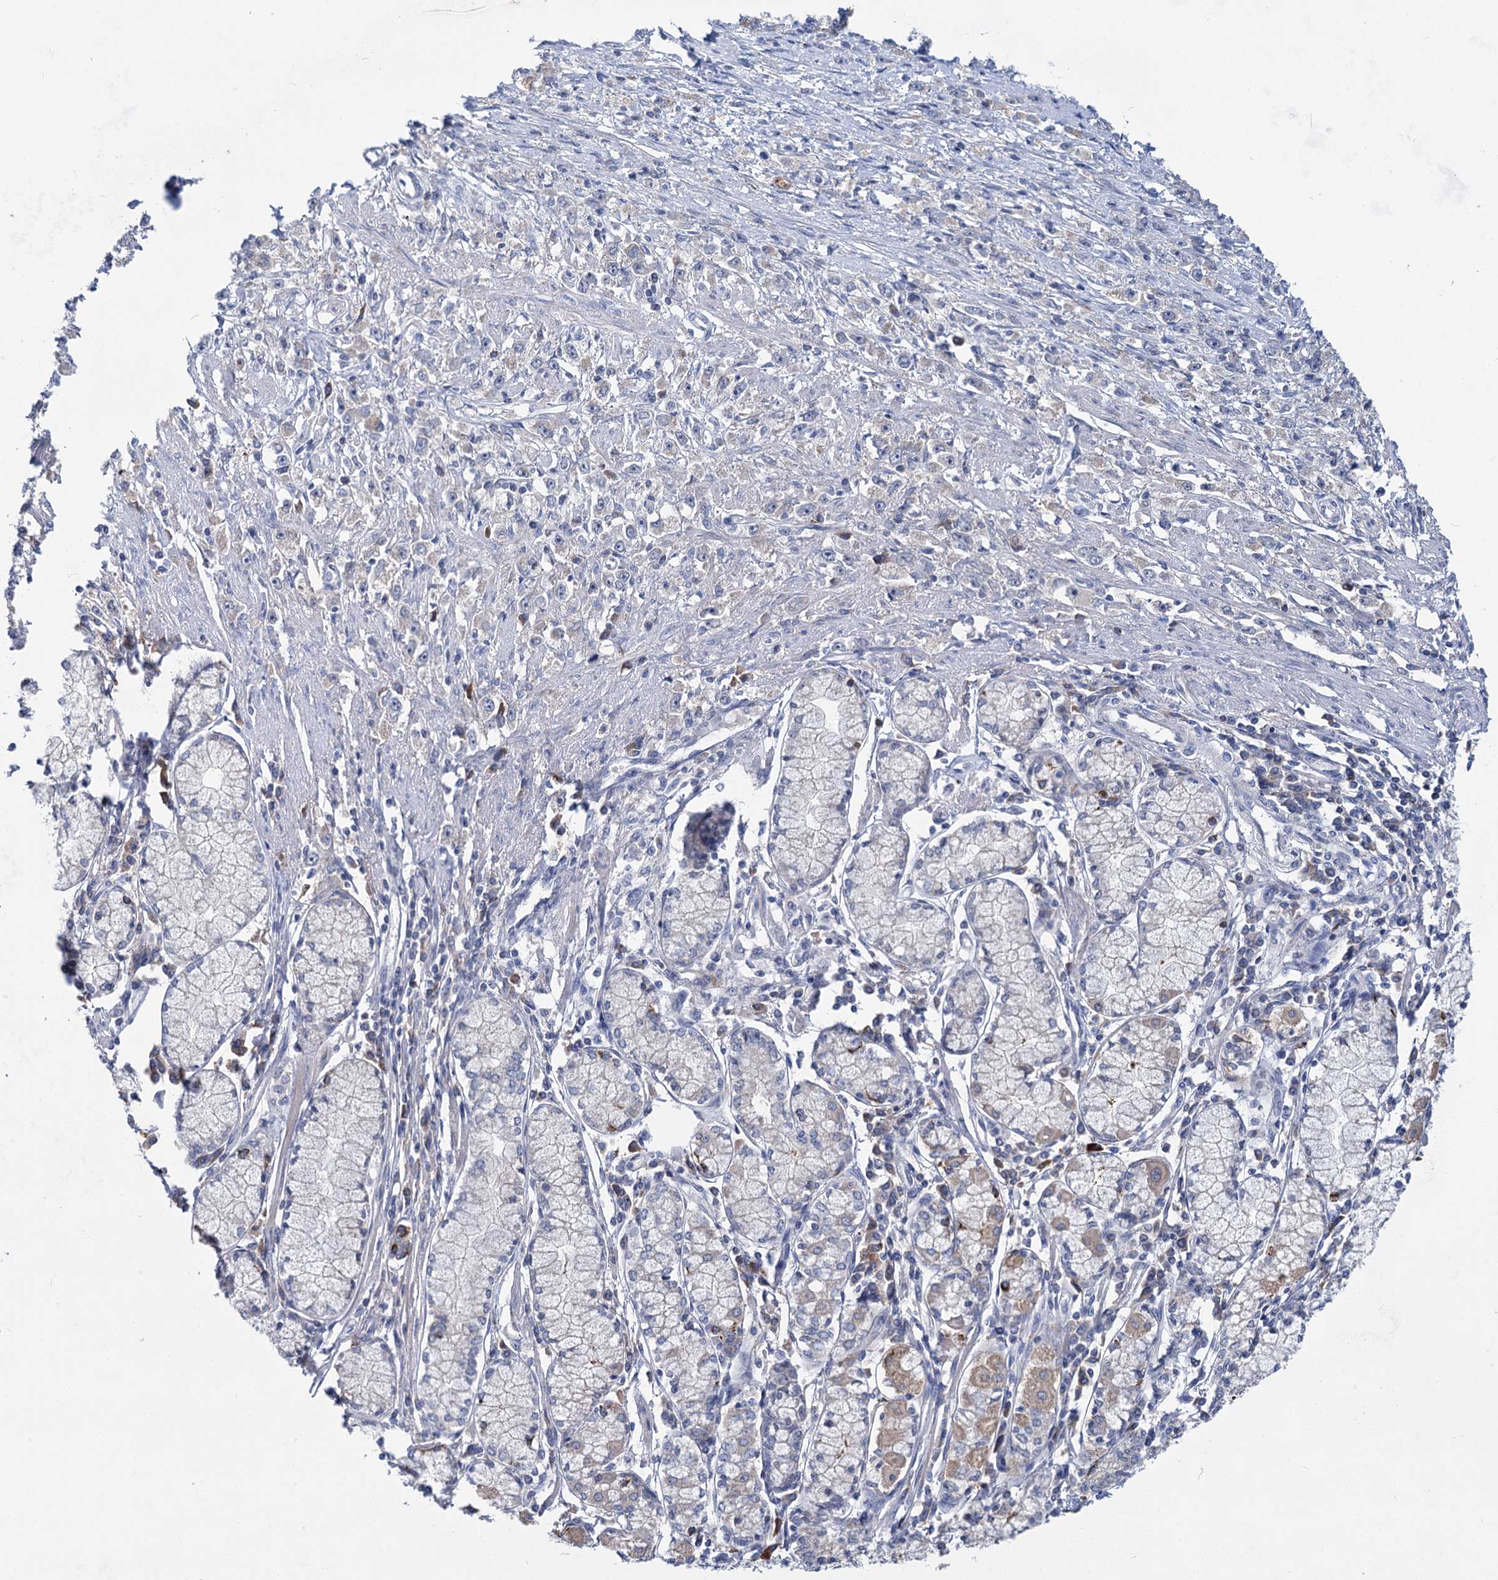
{"staining": {"intensity": "negative", "quantity": "none", "location": "none"}, "tissue": "stomach cancer", "cell_type": "Tumor cells", "image_type": "cancer", "snomed": [{"axis": "morphology", "description": "Adenocarcinoma, NOS"}, {"axis": "topography", "description": "Stomach"}], "caption": "Immunohistochemistry (IHC) image of neoplastic tissue: human adenocarcinoma (stomach) stained with DAB shows no significant protein staining in tumor cells.", "gene": "TTC17", "patient": {"sex": "female", "age": 59}}